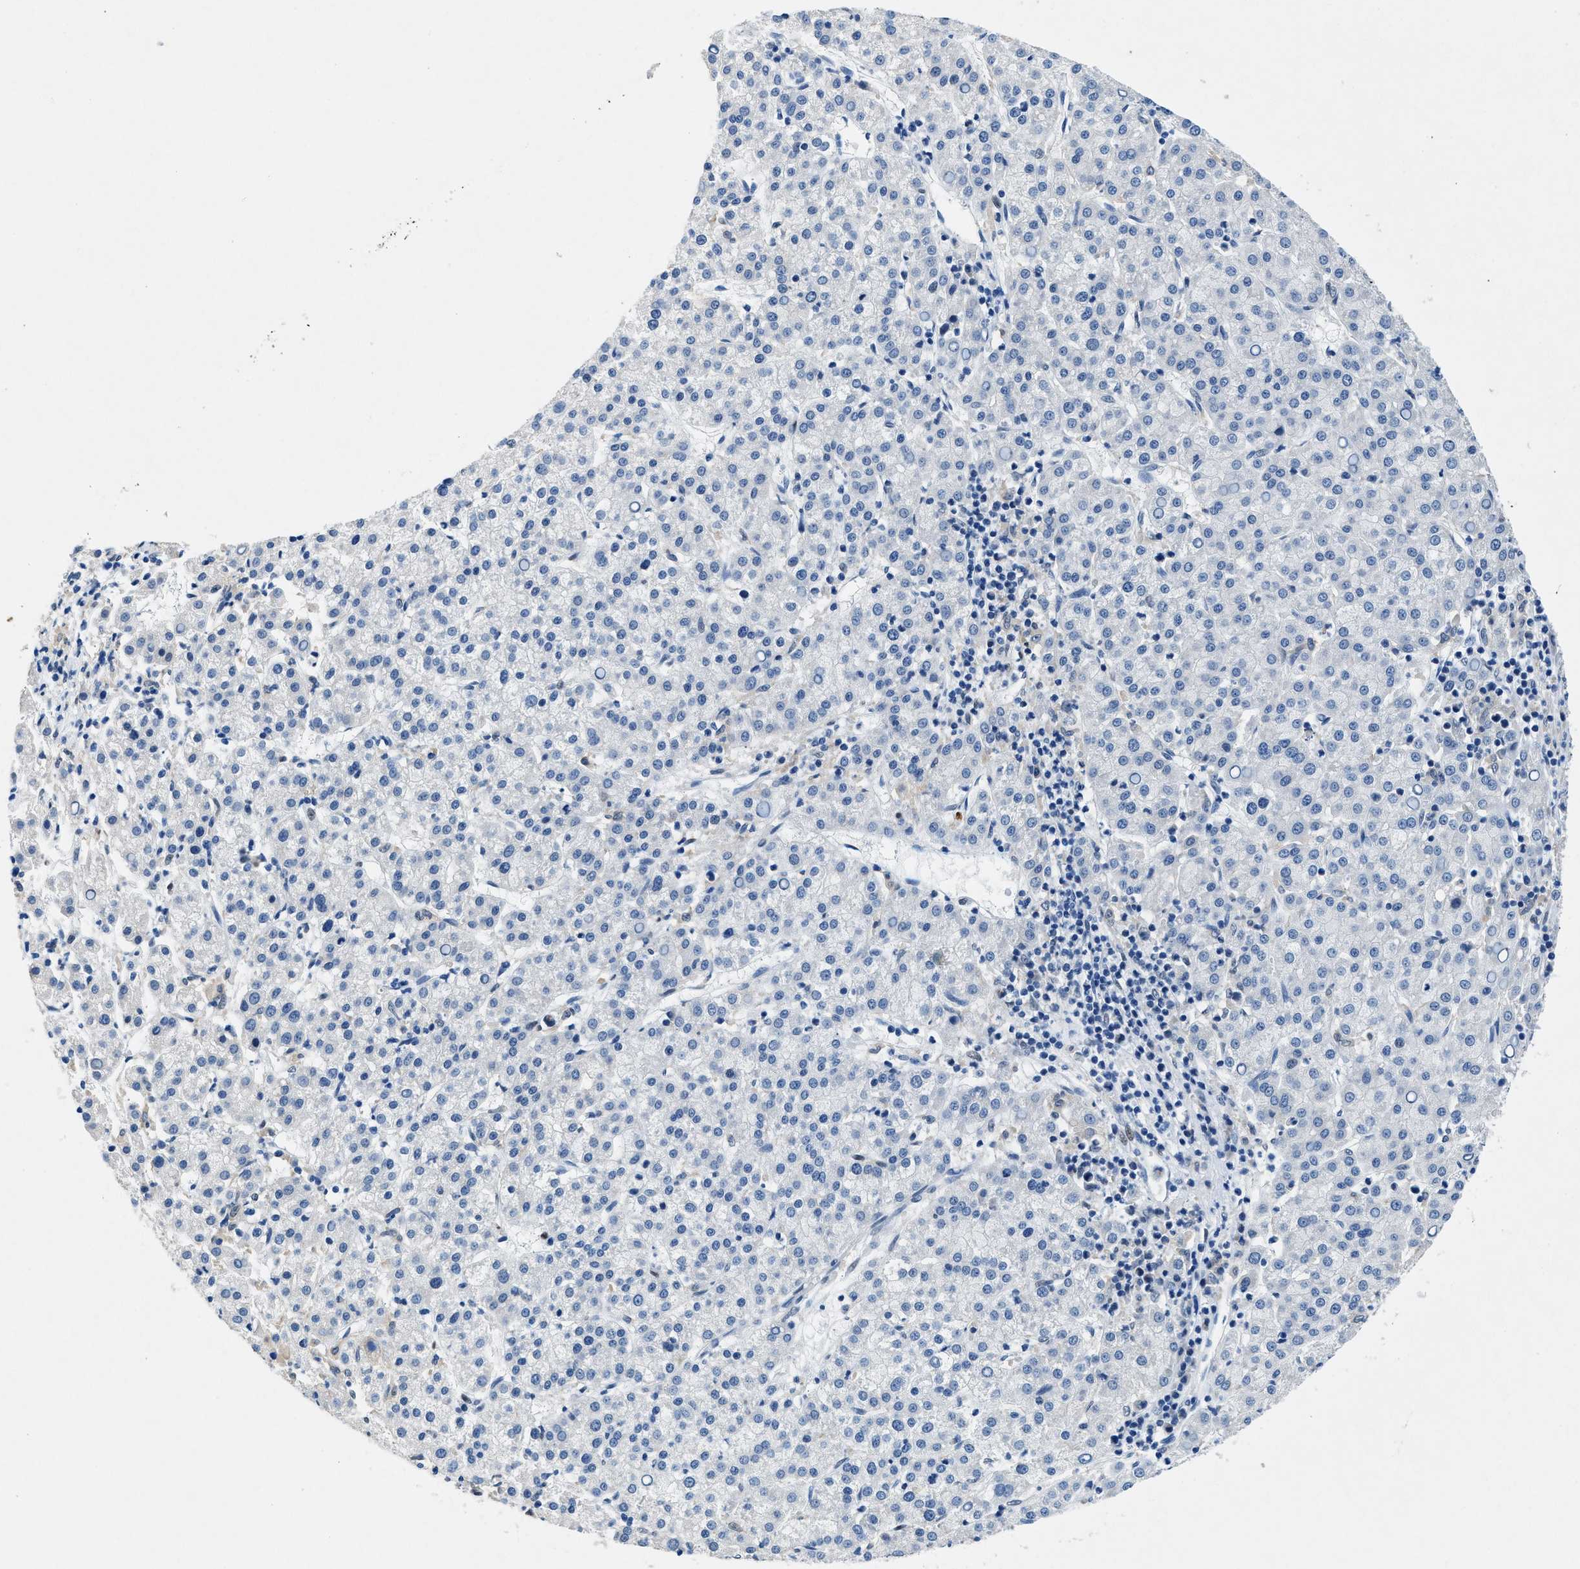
{"staining": {"intensity": "negative", "quantity": "none", "location": "none"}, "tissue": "liver cancer", "cell_type": "Tumor cells", "image_type": "cancer", "snomed": [{"axis": "morphology", "description": "Carcinoma, Hepatocellular, NOS"}, {"axis": "topography", "description": "Liver"}], "caption": "Tumor cells are negative for protein expression in human hepatocellular carcinoma (liver).", "gene": "COPS2", "patient": {"sex": "female", "age": 58}}